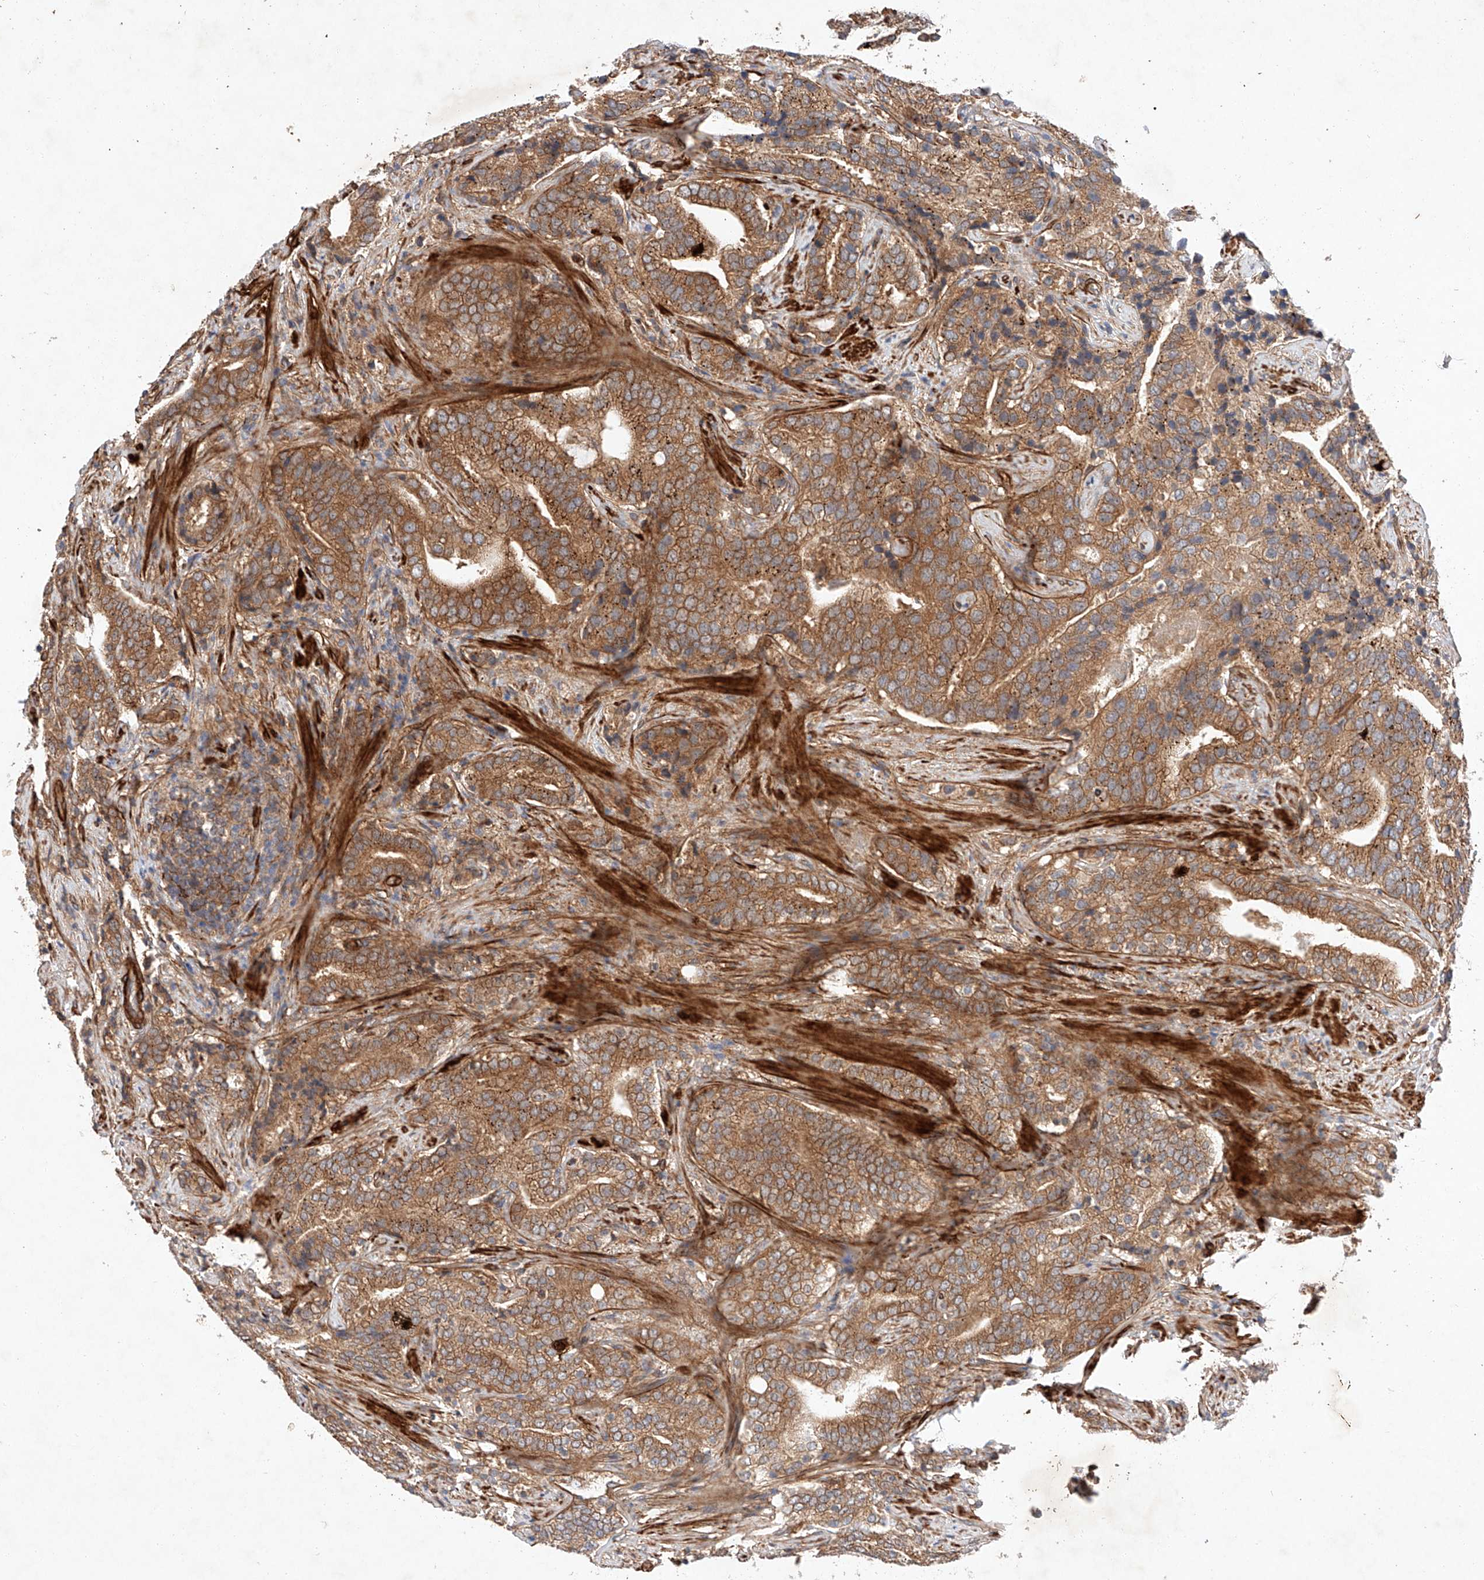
{"staining": {"intensity": "moderate", "quantity": ">75%", "location": "cytoplasmic/membranous"}, "tissue": "prostate cancer", "cell_type": "Tumor cells", "image_type": "cancer", "snomed": [{"axis": "morphology", "description": "Adenocarcinoma, High grade"}, {"axis": "topography", "description": "Prostate"}], "caption": "Protein expression by IHC exhibits moderate cytoplasmic/membranous staining in about >75% of tumor cells in prostate high-grade adenocarcinoma.", "gene": "RAB23", "patient": {"sex": "male", "age": 57}}